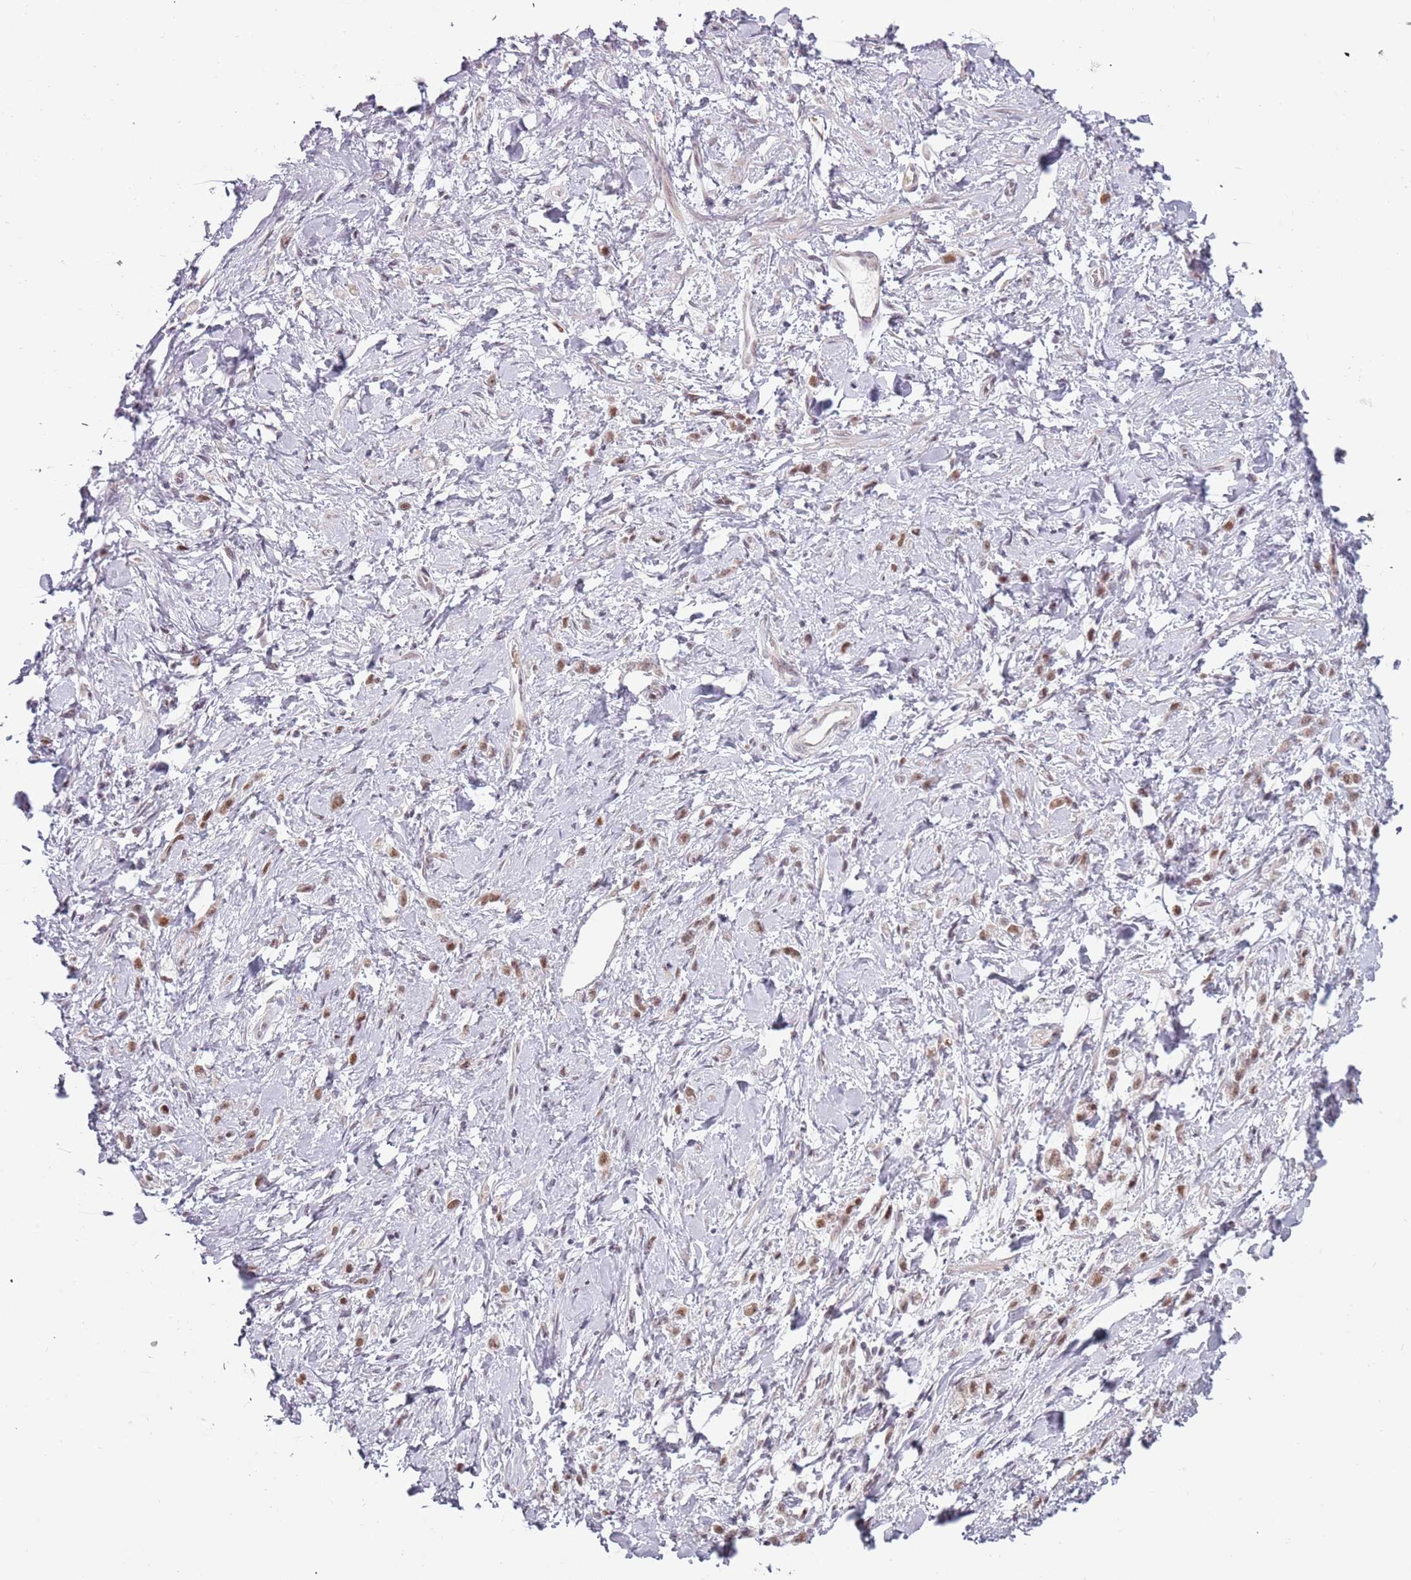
{"staining": {"intensity": "weak", "quantity": ">75%", "location": "nuclear"}, "tissue": "stomach cancer", "cell_type": "Tumor cells", "image_type": "cancer", "snomed": [{"axis": "morphology", "description": "Adenocarcinoma, NOS"}, {"axis": "topography", "description": "Stomach"}], "caption": "A brown stain highlights weak nuclear staining of a protein in adenocarcinoma (stomach) tumor cells.", "gene": "REXO4", "patient": {"sex": "female", "age": 60}}